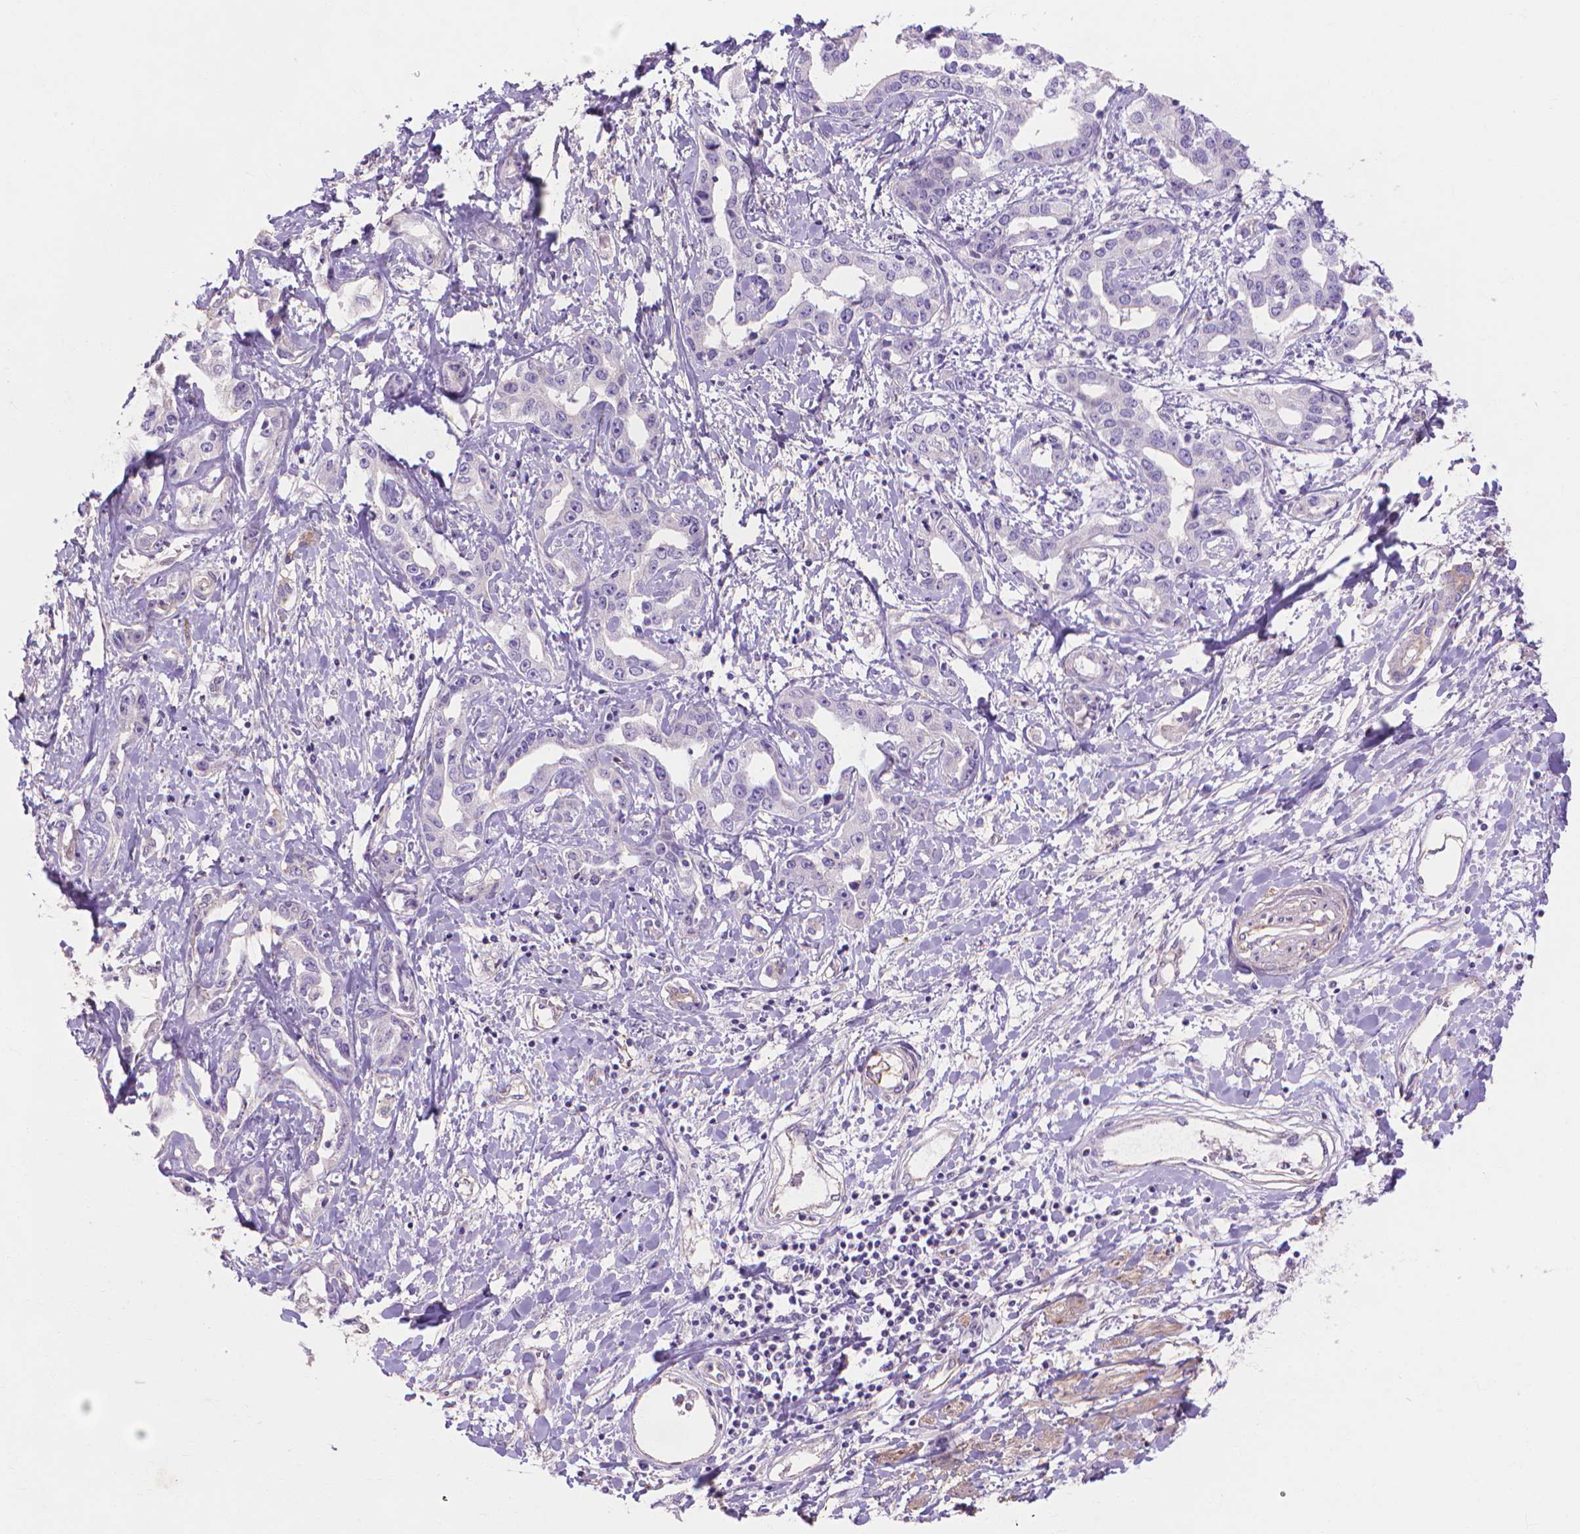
{"staining": {"intensity": "negative", "quantity": "none", "location": "none"}, "tissue": "liver cancer", "cell_type": "Tumor cells", "image_type": "cancer", "snomed": [{"axis": "morphology", "description": "Cholangiocarcinoma"}, {"axis": "topography", "description": "Liver"}], "caption": "Immunohistochemical staining of liver cancer (cholangiocarcinoma) reveals no significant positivity in tumor cells. (DAB (3,3'-diaminobenzidine) immunohistochemistry visualized using brightfield microscopy, high magnification).", "gene": "MBLAC1", "patient": {"sex": "male", "age": 59}}